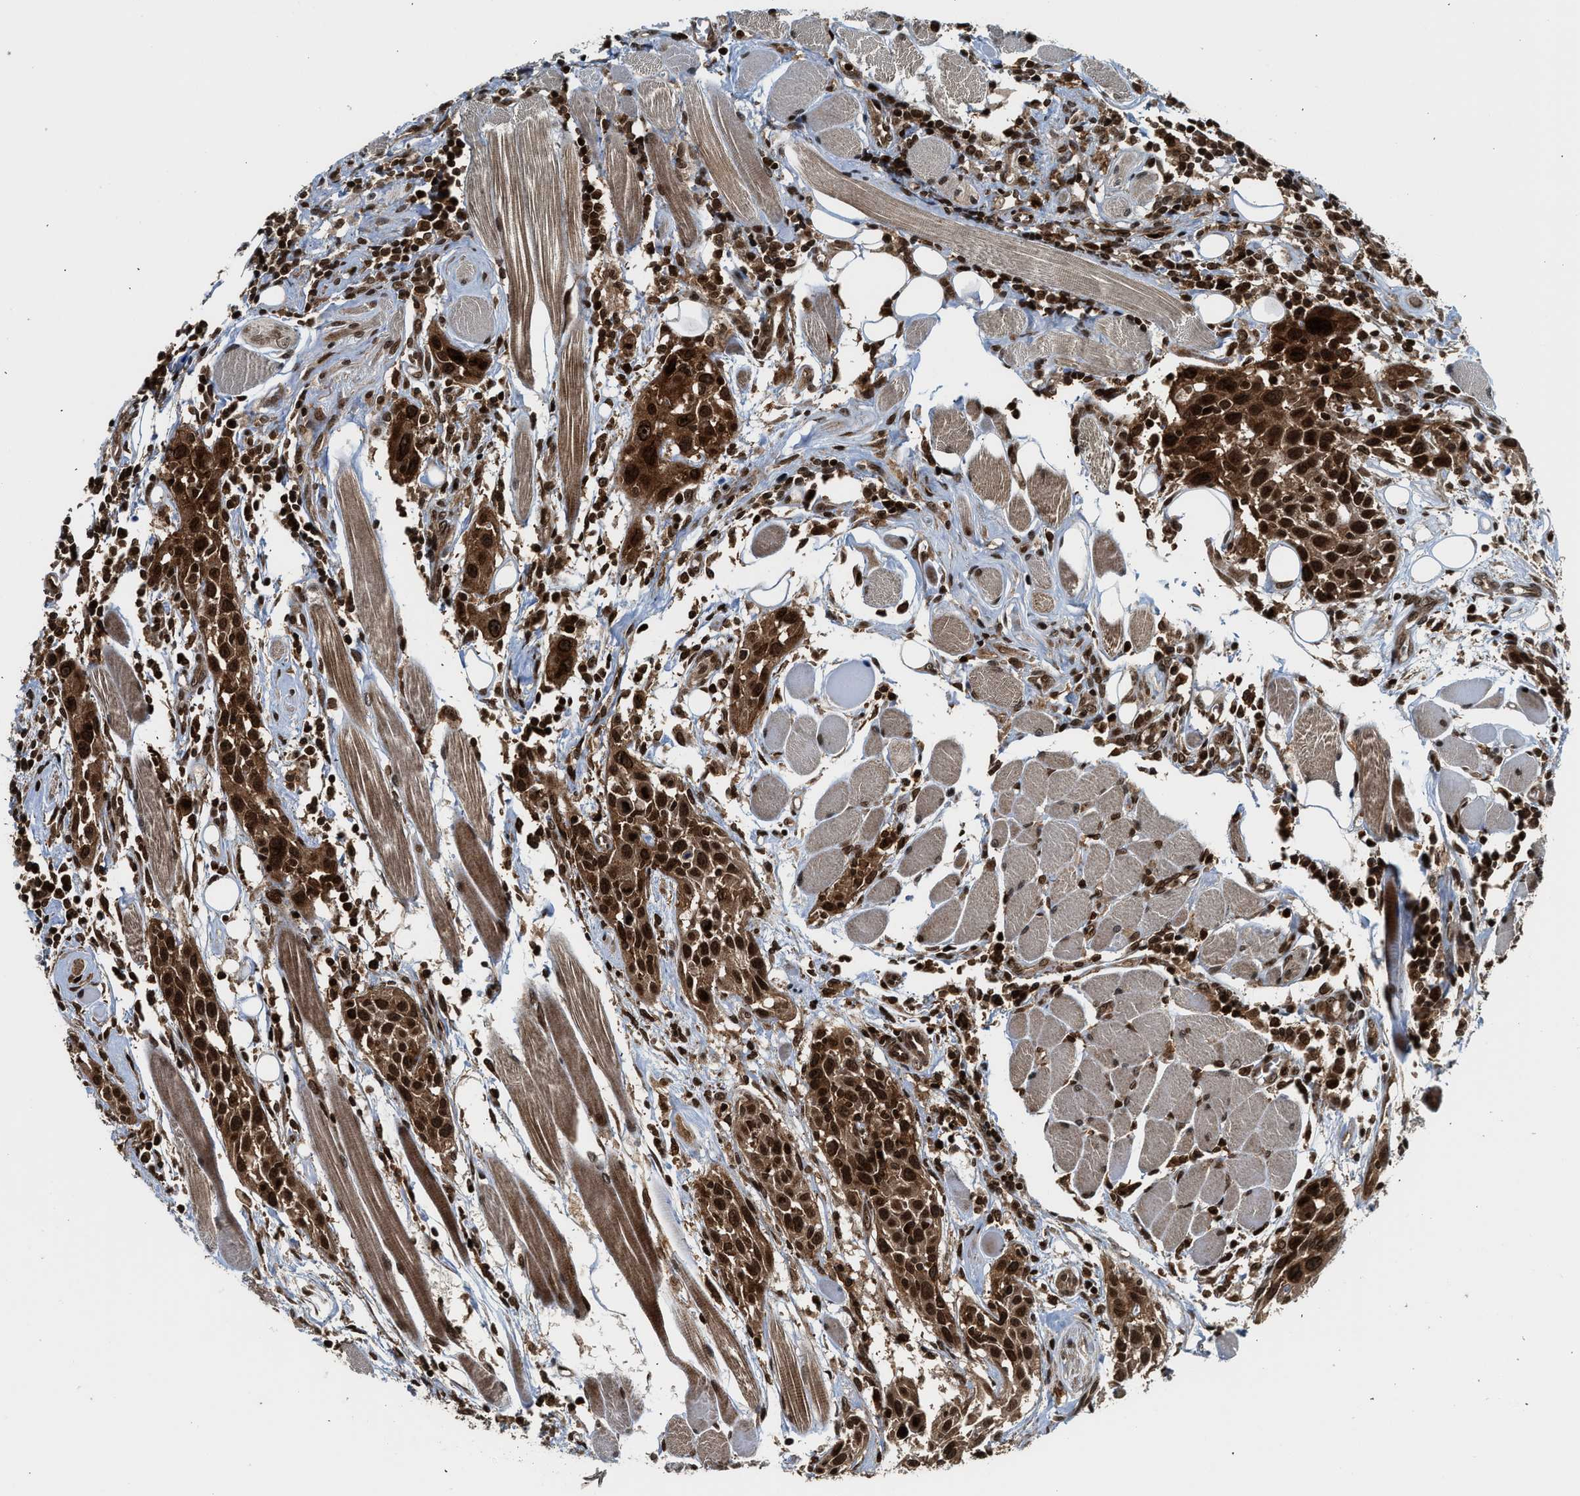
{"staining": {"intensity": "strong", "quantity": ">75%", "location": "cytoplasmic/membranous,nuclear"}, "tissue": "head and neck cancer", "cell_type": "Tumor cells", "image_type": "cancer", "snomed": [{"axis": "morphology", "description": "Squamous cell carcinoma, NOS"}, {"axis": "topography", "description": "Oral tissue"}, {"axis": "topography", "description": "Head-Neck"}], "caption": "Head and neck cancer stained with DAB (3,3'-diaminobenzidine) IHC displays high levels of strong cytoplasmic/membranous and nuclear positivity in about >75% of tumor cells. (DAB (3,3'-diaminobenzidine) = brown stain, brightfield microscopy at high magnification).", "gene": "MDM2", "patient": {"sex": "female", "age": 50}}